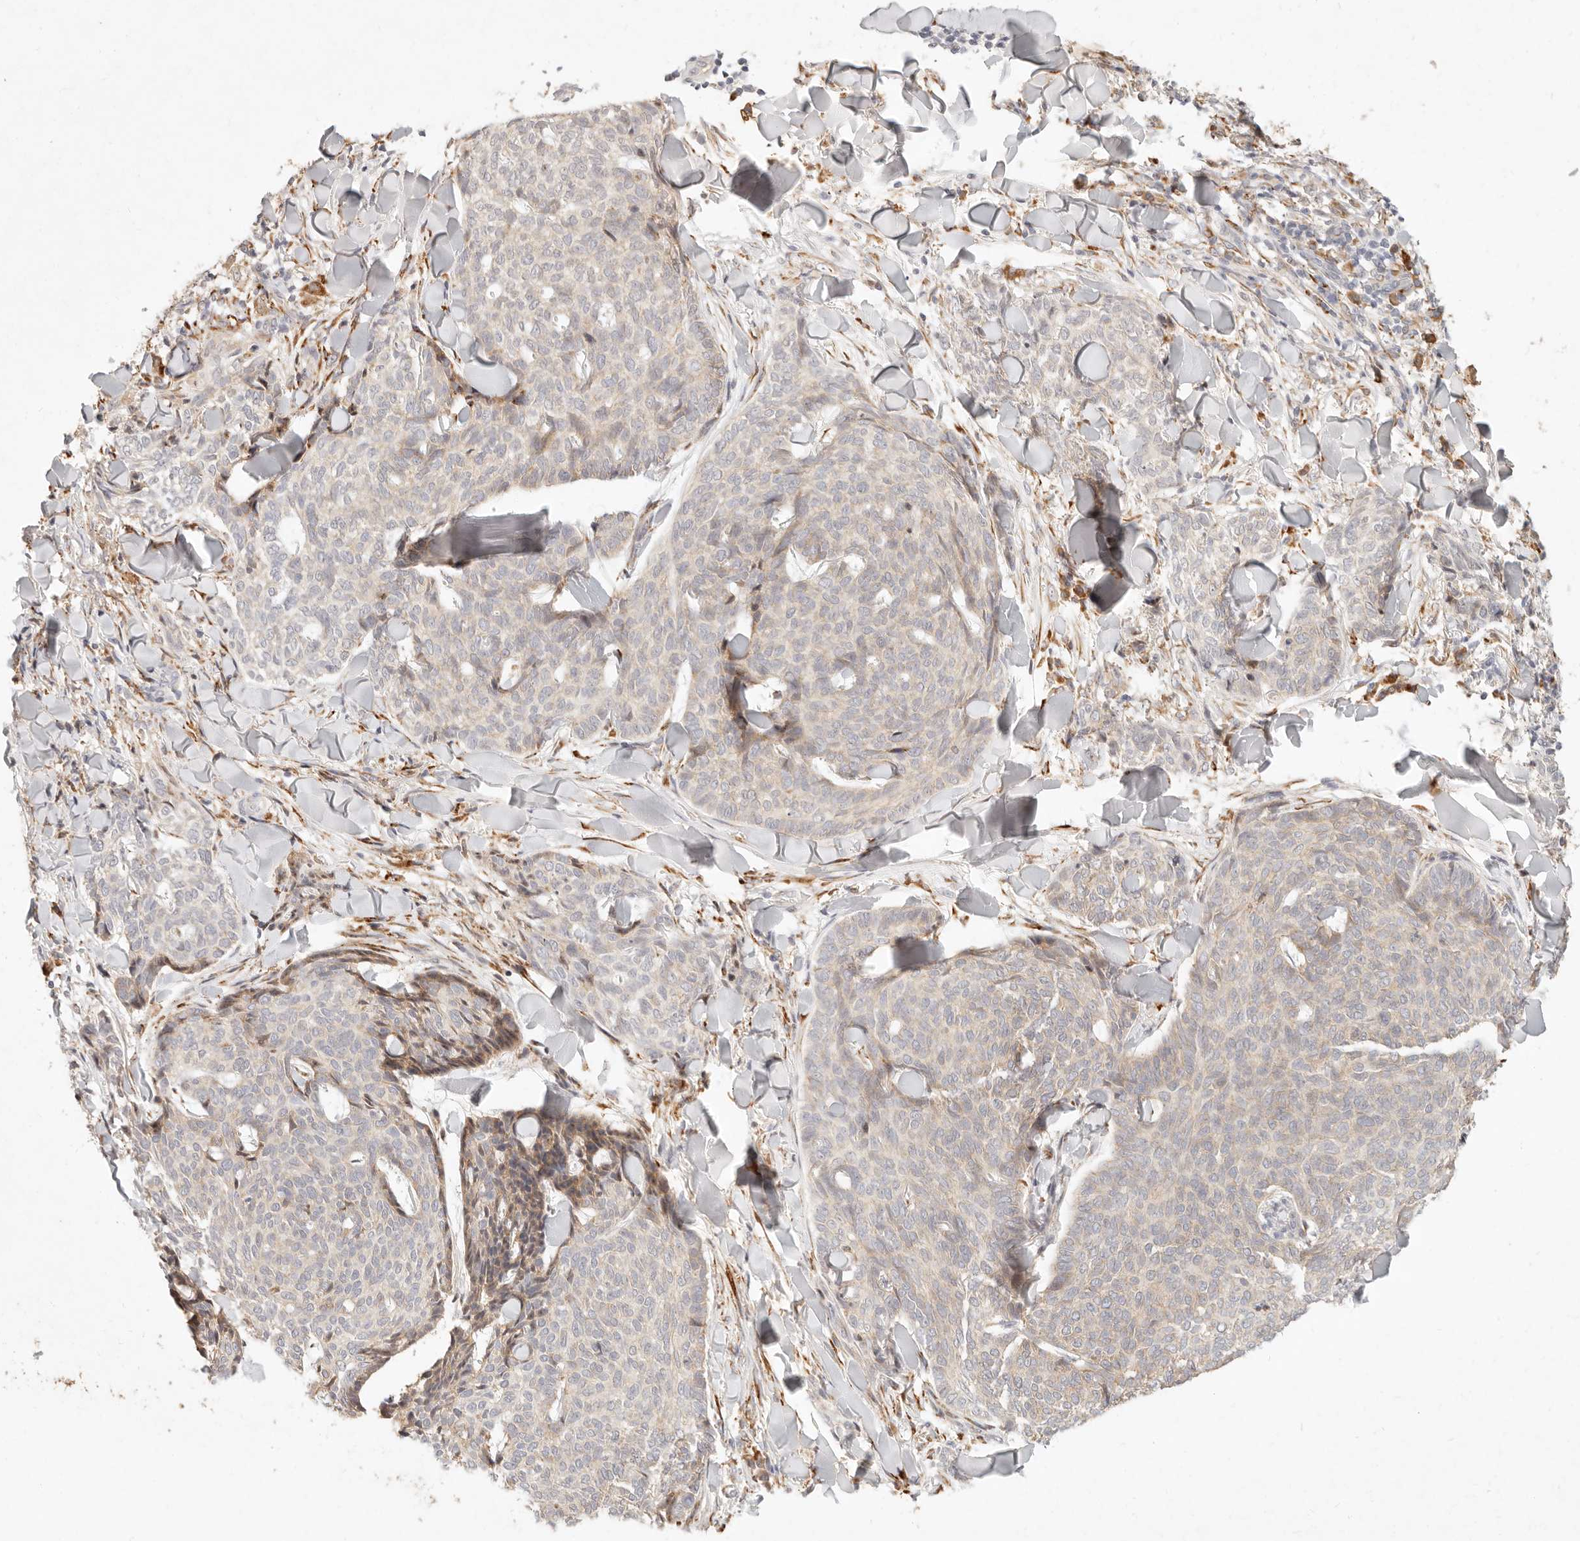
{"staining": {"intensity": "negative", "quantity": "none", "location": "none"}, "tissue": "skin cancer", "cell_type": "Tumor cells", "image_type": "cancer", "snomed": [{"axis": "morphology", "description": "Normal tissue, NOS"}, {"axis": "morphology", "description": "Basal cell carcinoma"}, {"axis": "topography", "description": "Skin"}], "caption": "Skin basal cell carcinoma was stained to show a protein in brown. There is no significant staining in tumor cells. Brightfield microscopy of IHC stained with DAB (3,3'-diaminobenzidine) (brown) and hematoxylin (blue), captured at high magnification.", "gene": "C1orf127", "patient": {"sex": "male", "age": 50}}